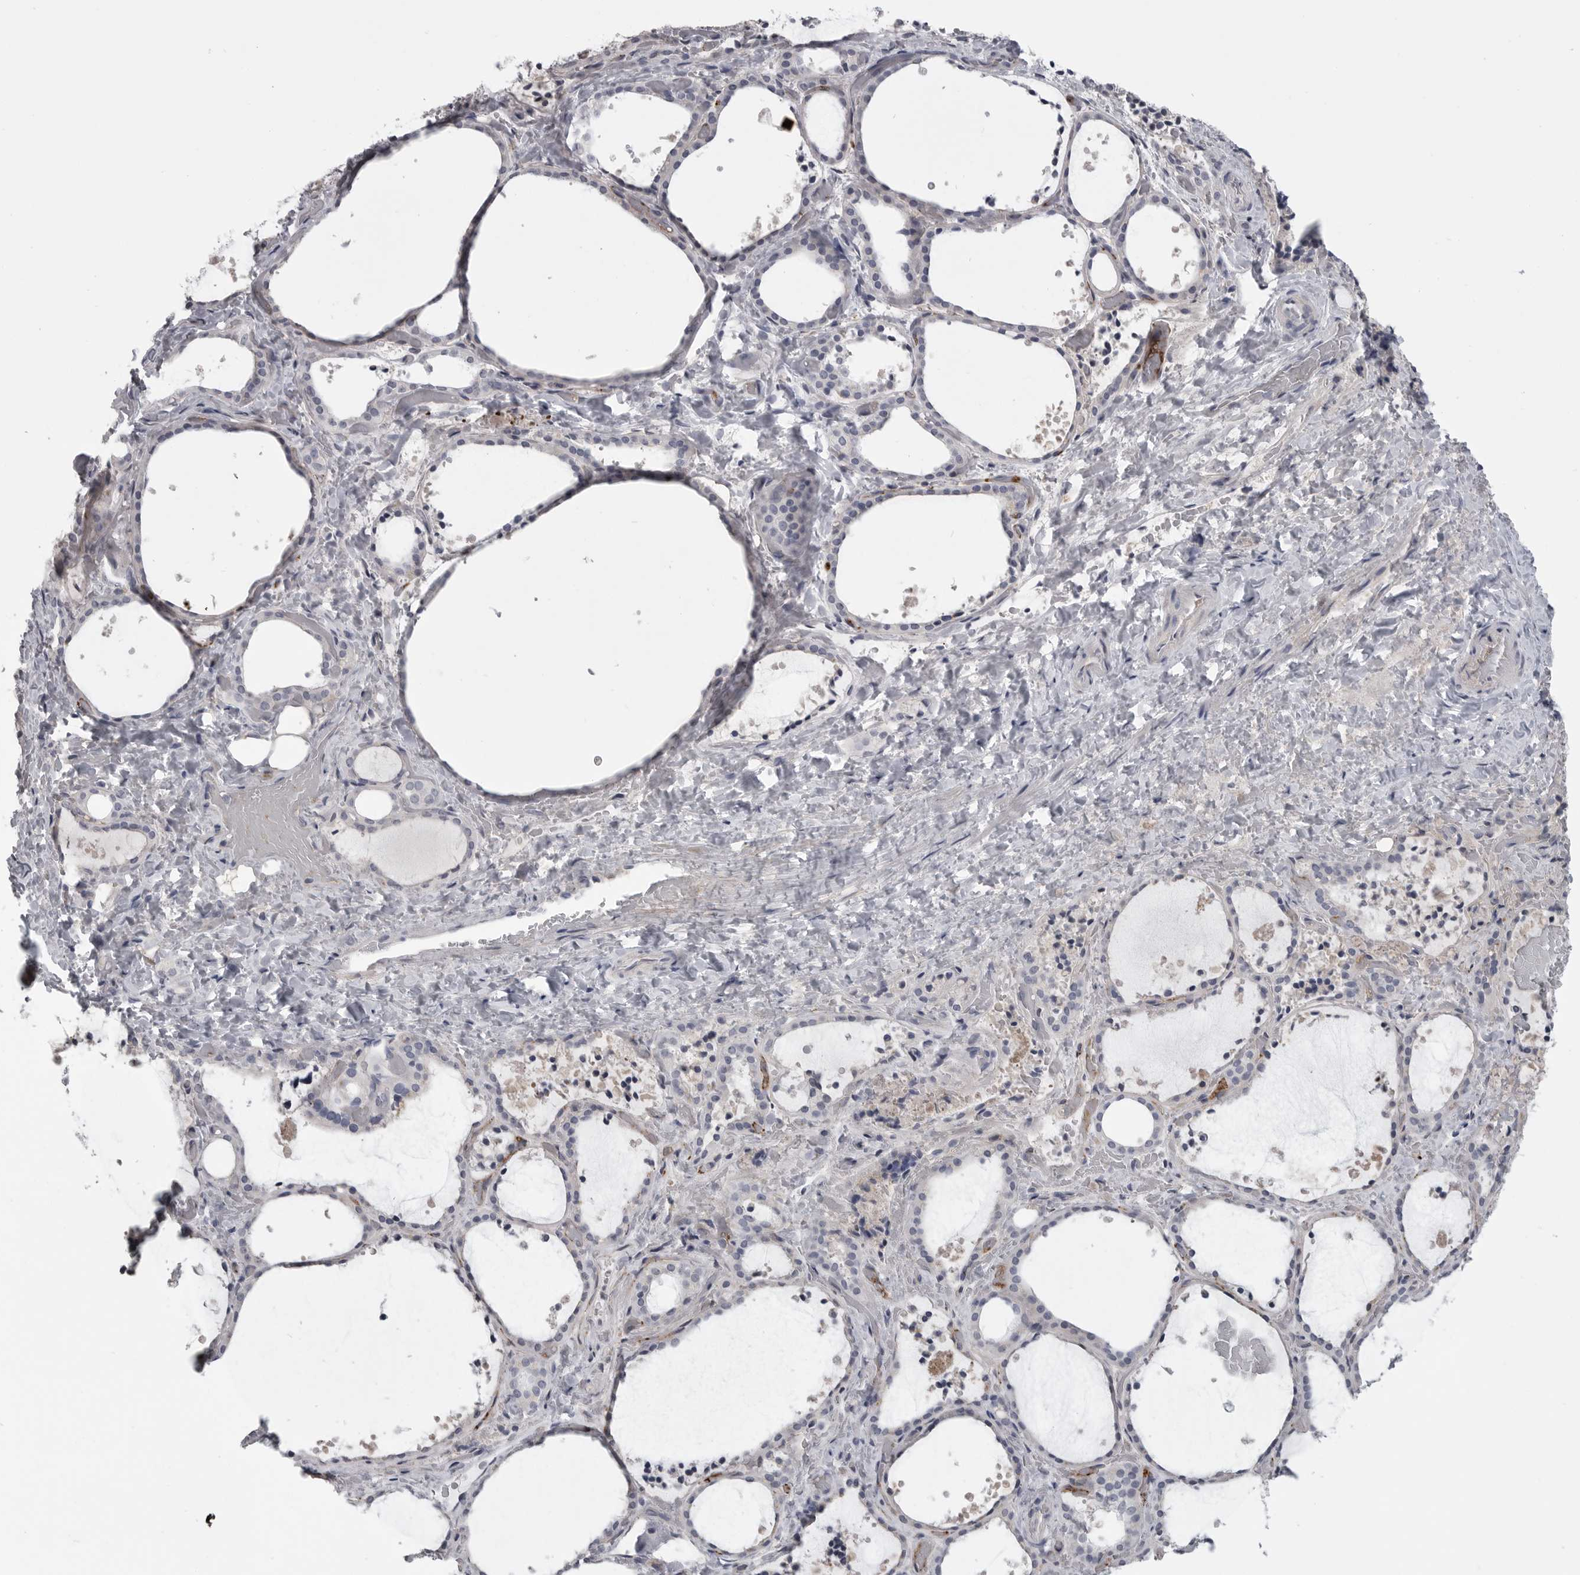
{"staining": {"intensity": "negative", "quantity": "none", "location": "none"}, "tissue": "thyroid gland", "cell_type": "Glandular cells", "image_type": "normal", "snomed": [{"axis": "morphology", "description": "Normal tissue, NOS"}, {"axis": "topography", "description": "Thyroid gland"}], "caption": "Immunohistochemical staining of unremarkable thyroid gland shows no significant positivity in glandular cells. (DAB (3,3'-diaminobenzidine) immunohistochemistry visualized using brightfield microscopy, high magnification).", "gene": "SERPING1", "patient": {"sex": "female", "age": 44}}